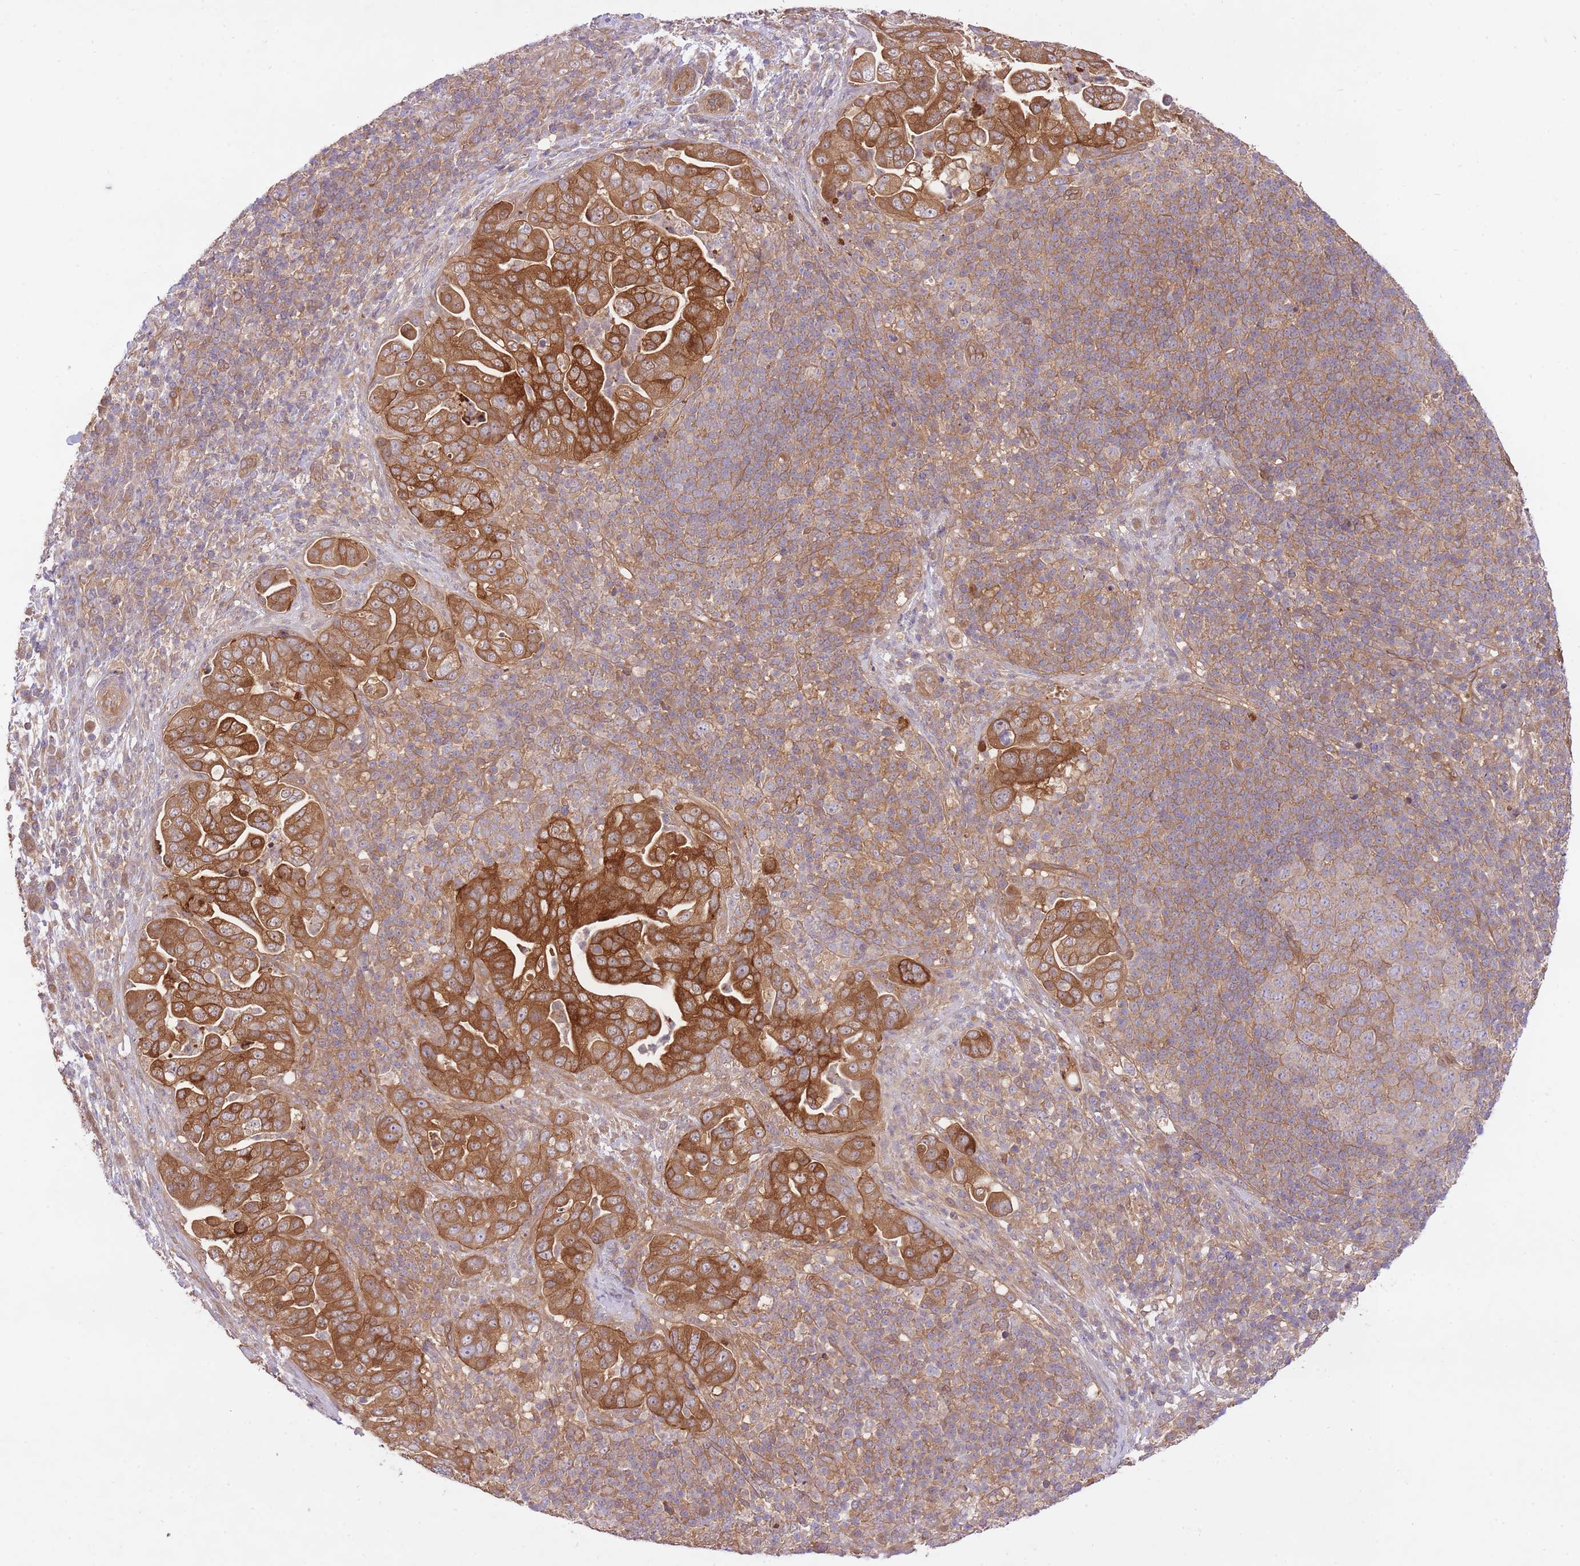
{"staining": {"intensity": "strong", "quantity": ">75%", "location": "cytoplasmic/membranous"}, "tissue": "pancreatic cancer", "cell_type": "Tumor cells", "image_type": "cancer", "snomed": [{"axis": "morphology", "description": "Adenocarcinoma, NOS"}, {"axis": "topography", "description": "Pancreas"}], "caption": "Strong cytoplasmic/membranous expression for a protein is identified in about >75% of tumor cells of pancreatic cancer (adenocarcinoma) using immunohistochemistry.", "gene": "PREP", "patient": {"sex": "female", "age": 63}}